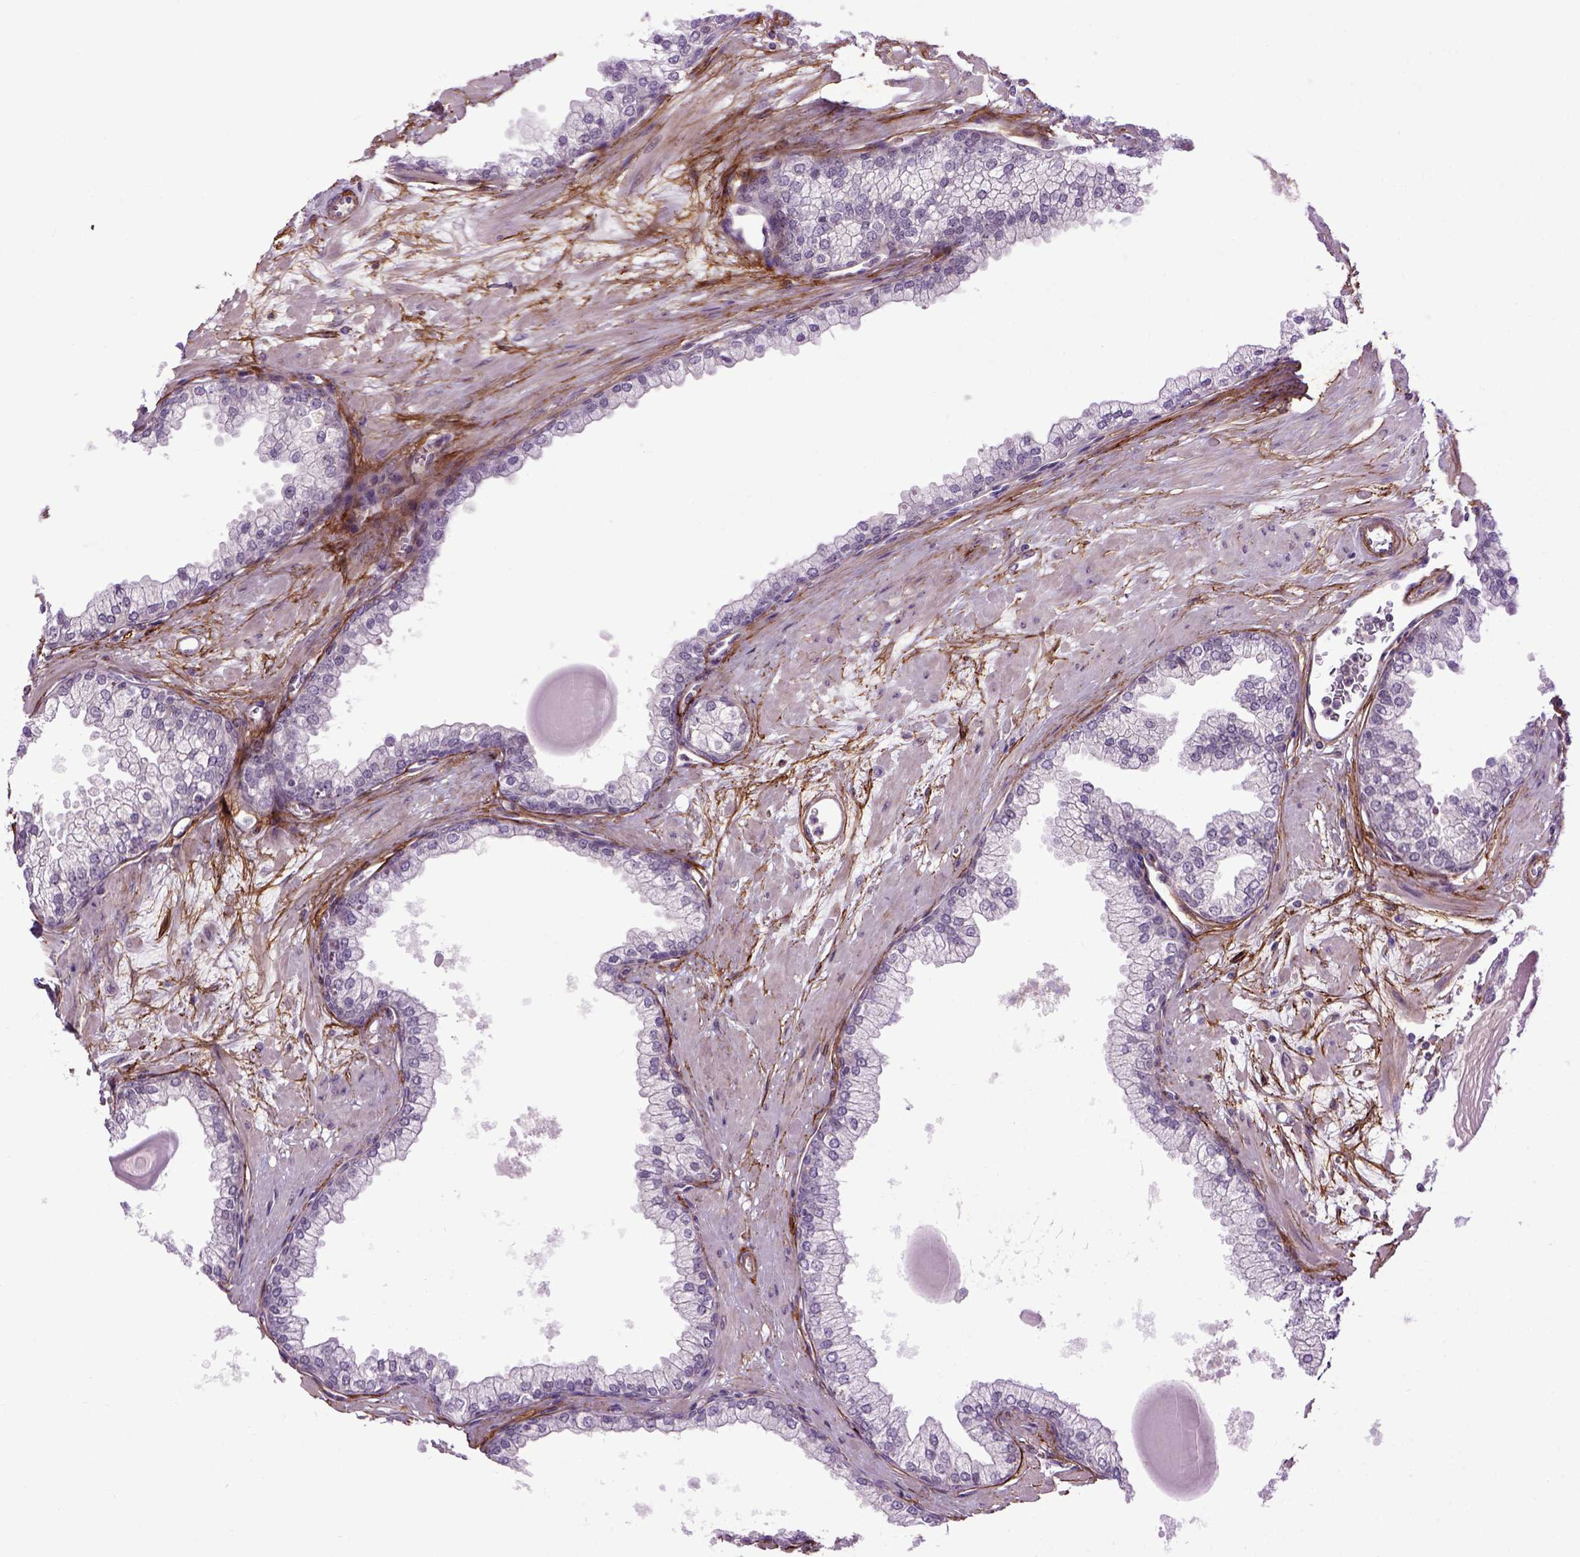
{"staining": {"intensity": "negative", "quantity": "none", "location": "none"}, "tissue": "prostate", "cell_type": "Glandular cells", "image_type": "normal", "snomed": [{"axis": "morphology", "description": "Normal tissue, NOS"}, {"axis": "topography", "description": "Prostate"}, {"axis": "topography", "description": "Peripheral nerve tissue"}], "caption": "Immunohistochemical staining of unremarkable prostate reveals no significant positivity in glandular cells.", "gene": "EMILIN3", "patient": {"sex": "male", "age": 61}}